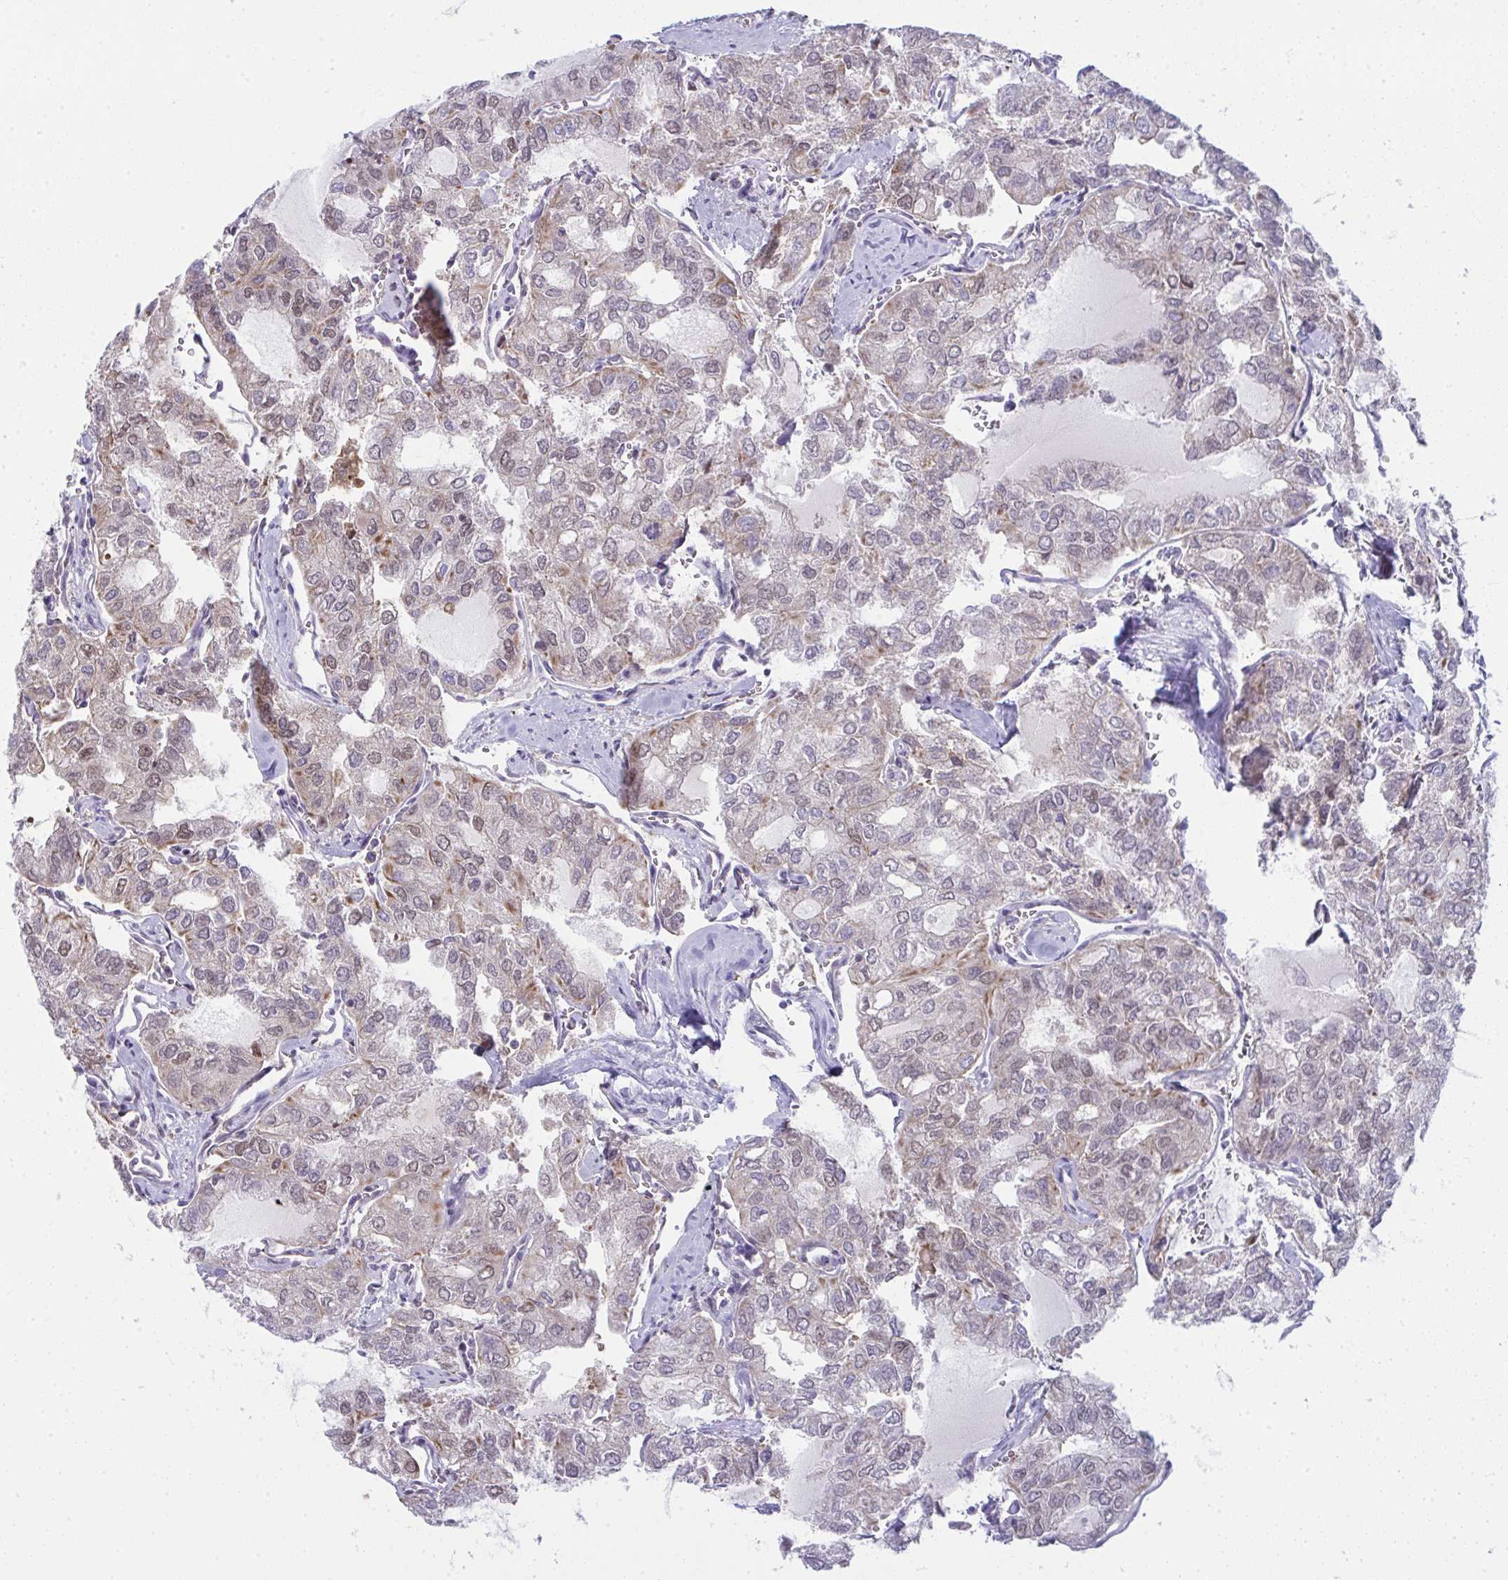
{"staining": {"intensity": "moderate", "quantity": "<25%", "location": "nuclear"}, "tissue": "thyroid cancer", "cell_type": "Tumor cells", "image_type": "cancer", "snomed": [{"axis": "morphology", "description": "Follicular adenoma carcinoma, NOS"}, {"axis": "topography", "description": "Thyroid gland"}], "caption": "Moderate nuclear positivity for a protein is seen in approximately <25% of tumor cells of thyroid cancer (follicular adenoma carcinoma) using IHC.", "gene": "ALDH16A1", "patient": {"sex": "male", "age": 75}}